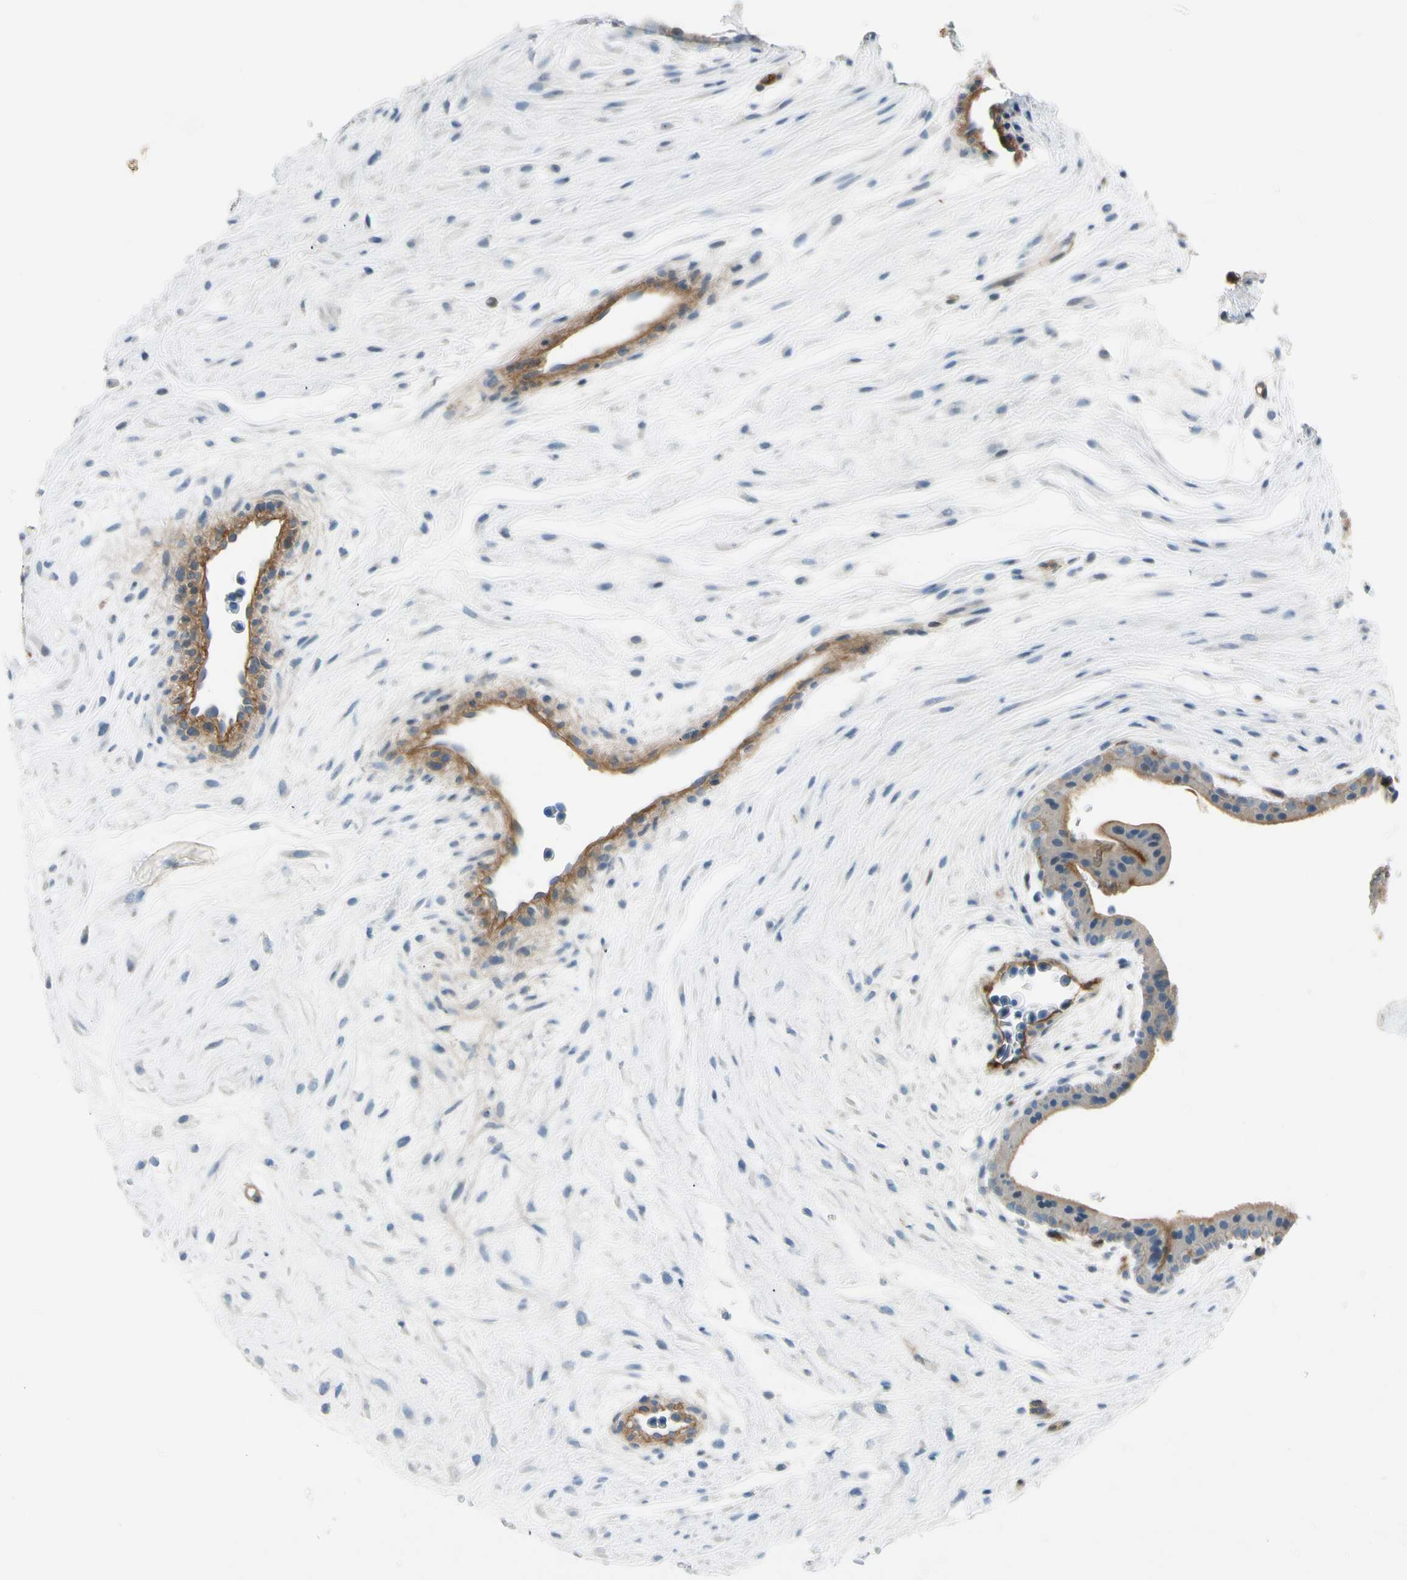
{"staining": {"intensity": "moderate", "quantity": ">75%", "location": "cytoplasmic/membranous"}, "tissue": "placenta", "cell_type": "Trophoblastic cells", "image_type": "normal", "snomed": [{"axis": "morphology", "description": "Normal tissue, NOS"}, {"axis": "topography", "description": "Placenta"}], "caption": "Immunohistochemical staining of normal placenta shows moderate cytoplasmic/membranous protein positivity in approximately >75% of trophoblastic cells.", "gene": "ITGA3", "patient": {"sex": "female", "age": 35}}